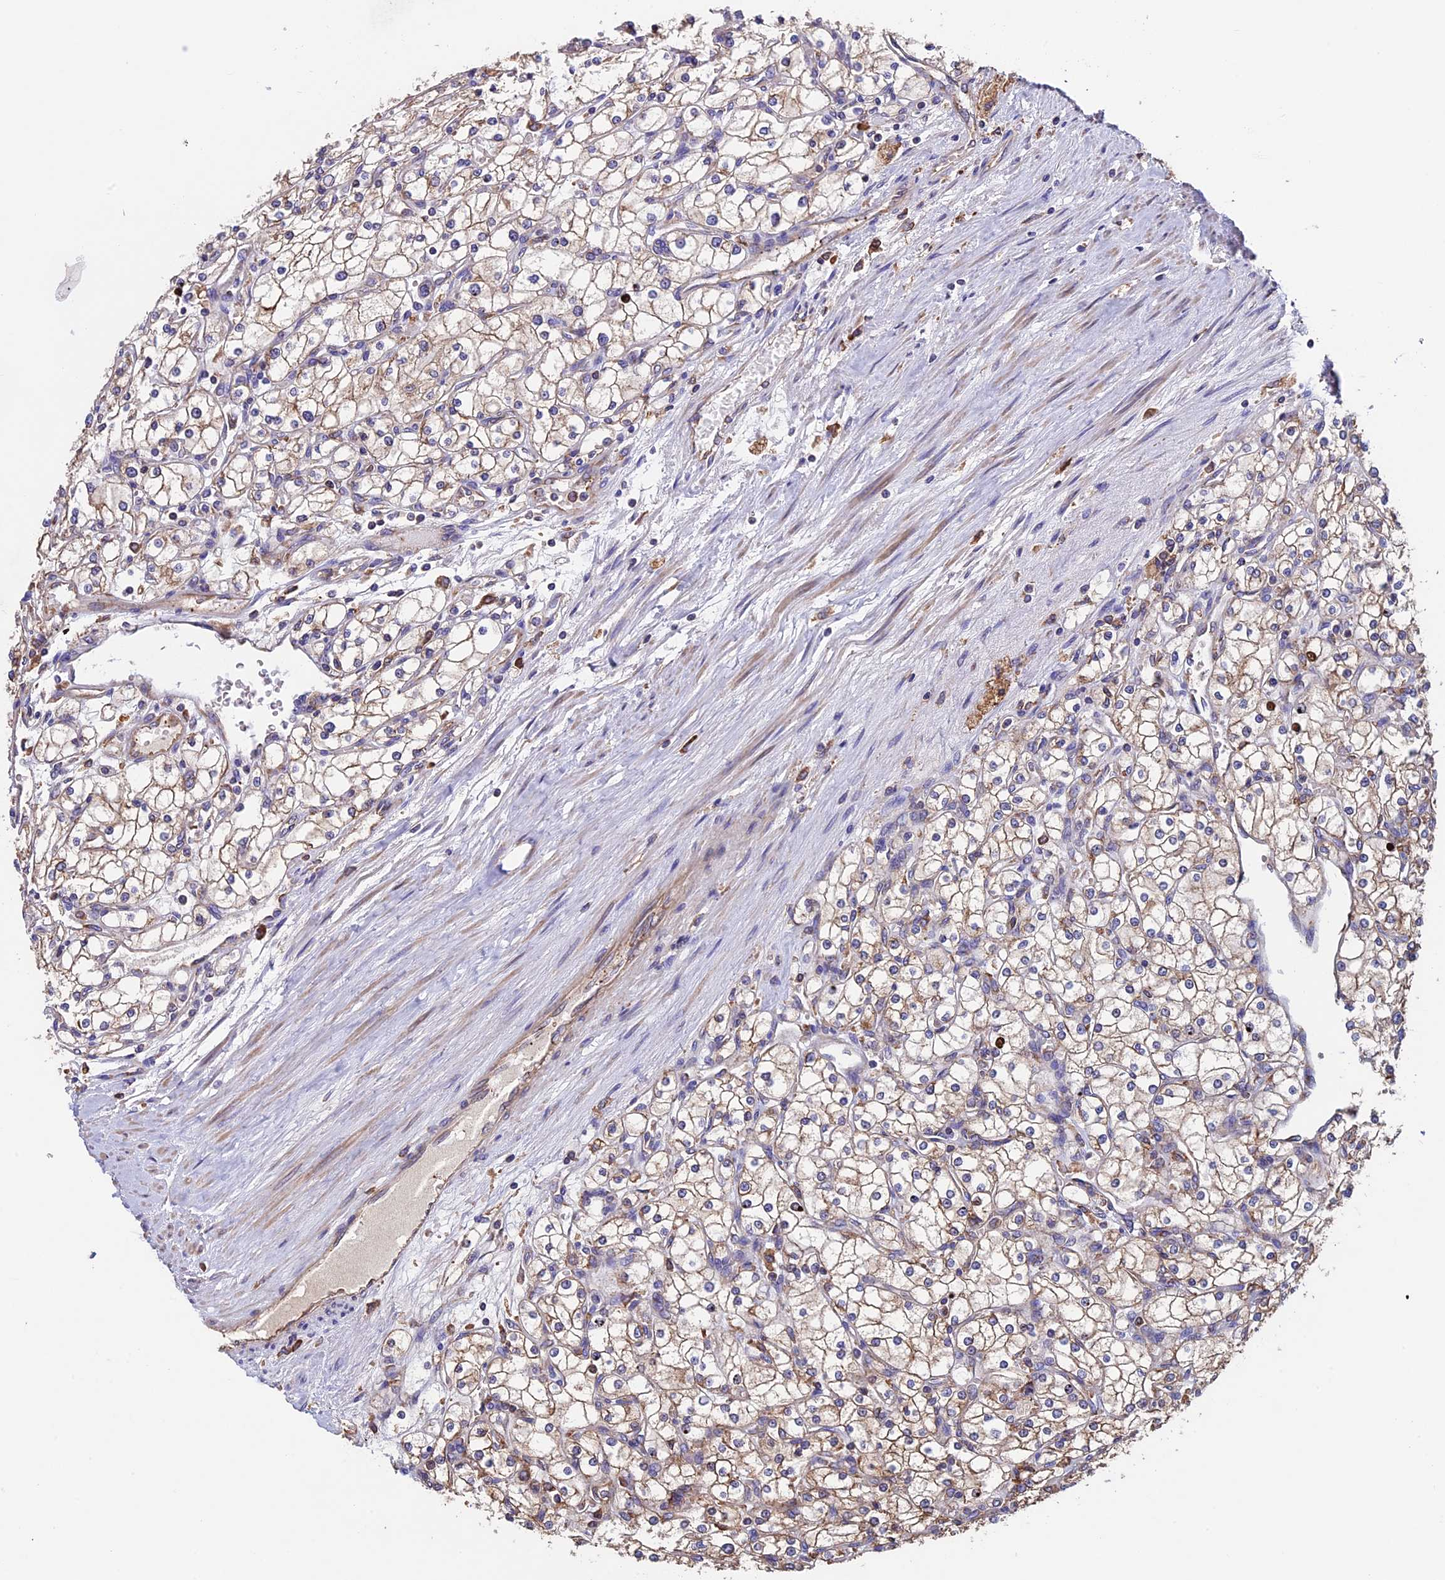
{"staining": {"intensity": "weak", "quantity": ">75%", "location": "cytoplasmic/membranous"}, "tissue": "renal cancer", "cell_type": "Tumor cells", "image_type": "cancer", "snomed": [{"axis": "morphology", "description": "Adenocarcinoma, NOS"}, {"axis": "topography", "description": "Kidney"}], "caption": "Renal cancer (adenocarcinoma) was stained to show a protein in brown. There is low levels of weak cytoplasmic/membranous staining in approximately >75% of tumor cells.", "gene": "BTBD3", "patient": {"sex": "male", "age": 80}}